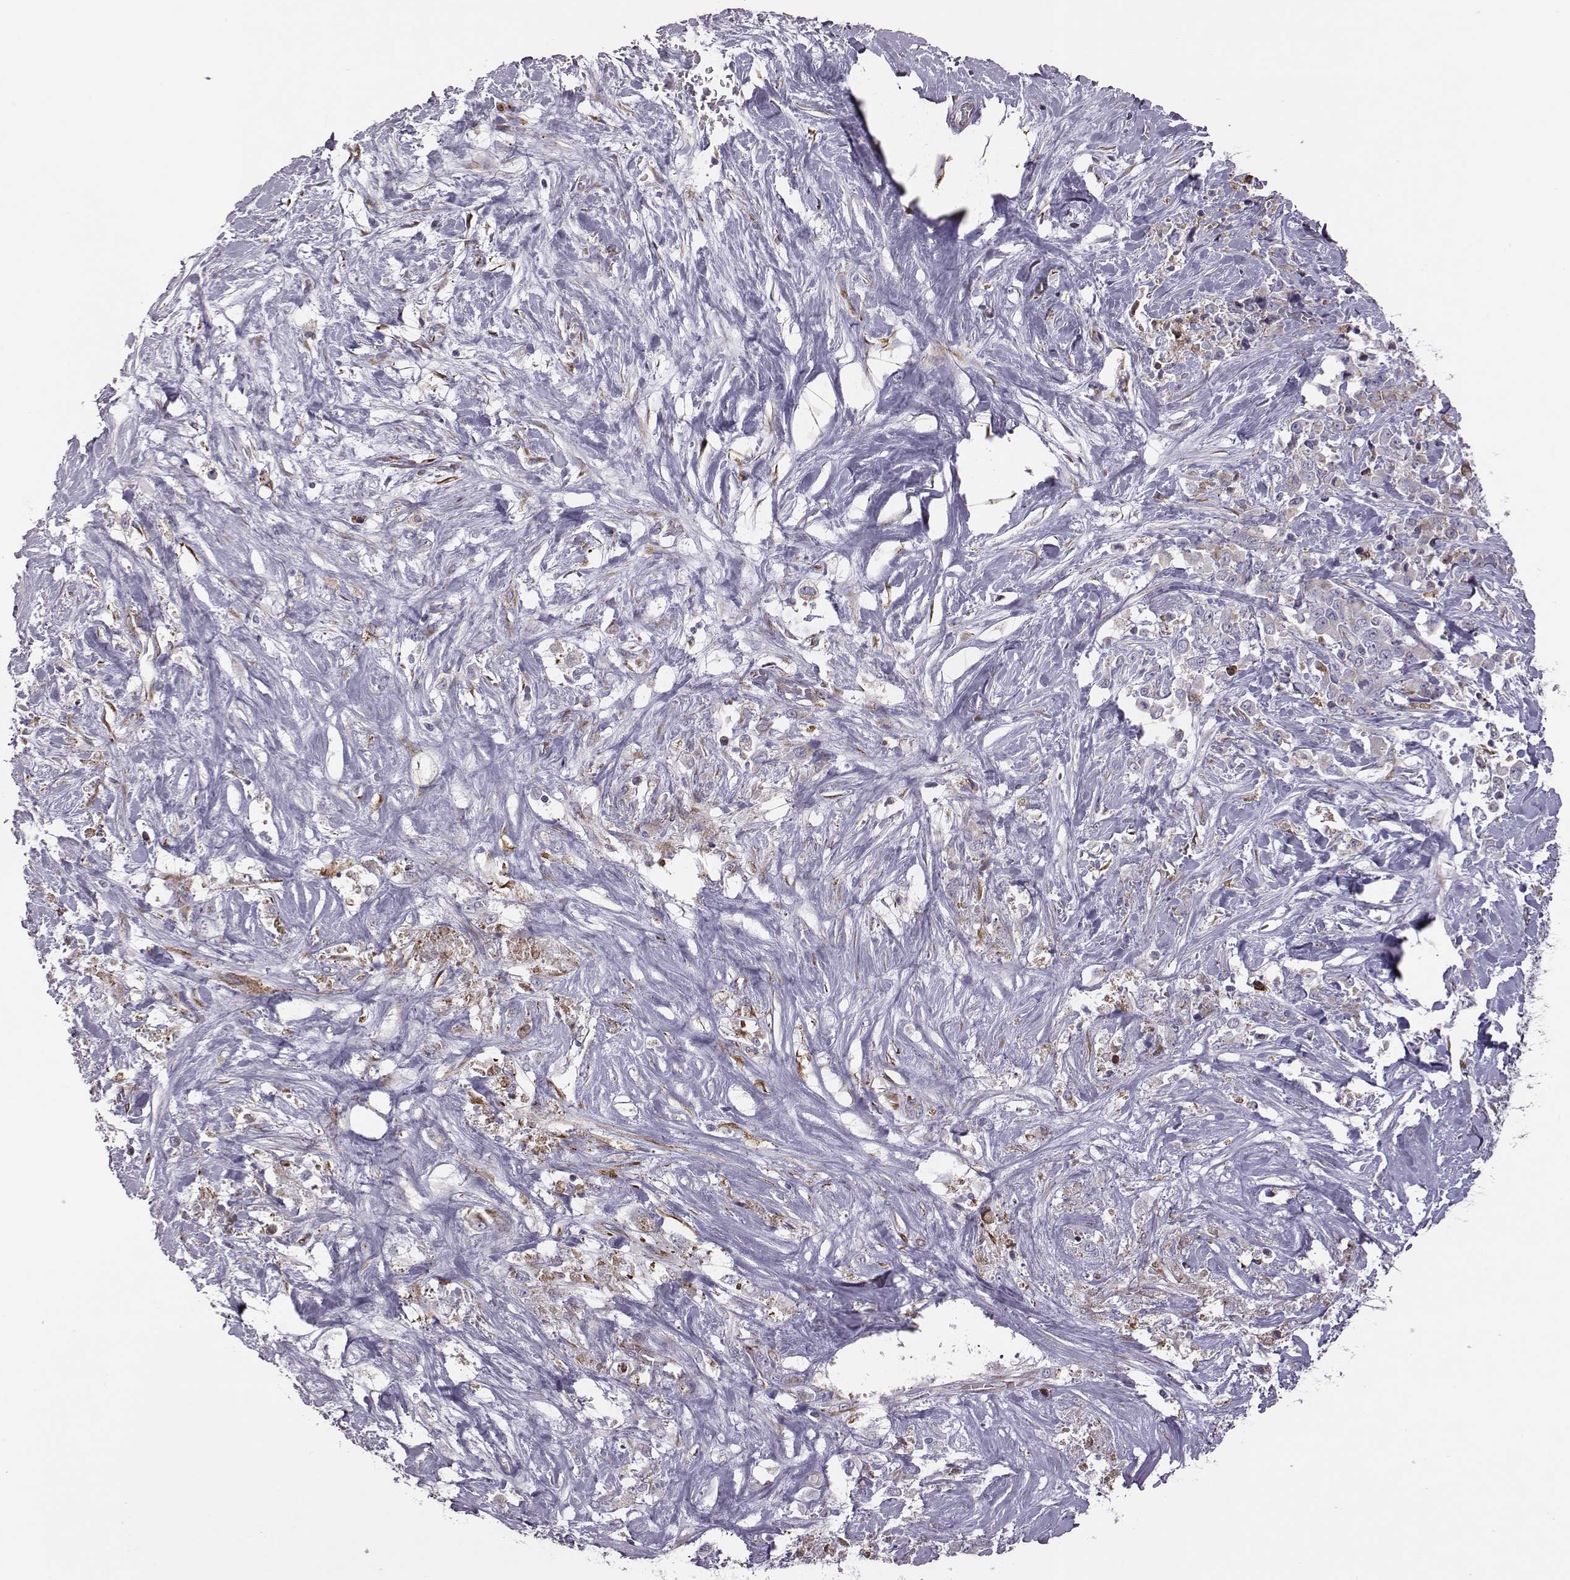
{"staining": {"intensity": "negative", "quantity": "none", "location": "none"}, "tissue": "stomach cancer", "cell_type": "Tumor cells", "image_type": "cancer", "snomed": [{"axis": "morphology", "description": "Adenocarcinoma, NOS"}, {"axis": "topography", "description": "Stomach"}], "caption": "IHC histopathology image of adenocarcinoma (stomach) stained for a protein (brown), which demonstrates no staining in tumor cells.", "gene": "SELENOI", "patient": {"sex": "female", "age": 76}}